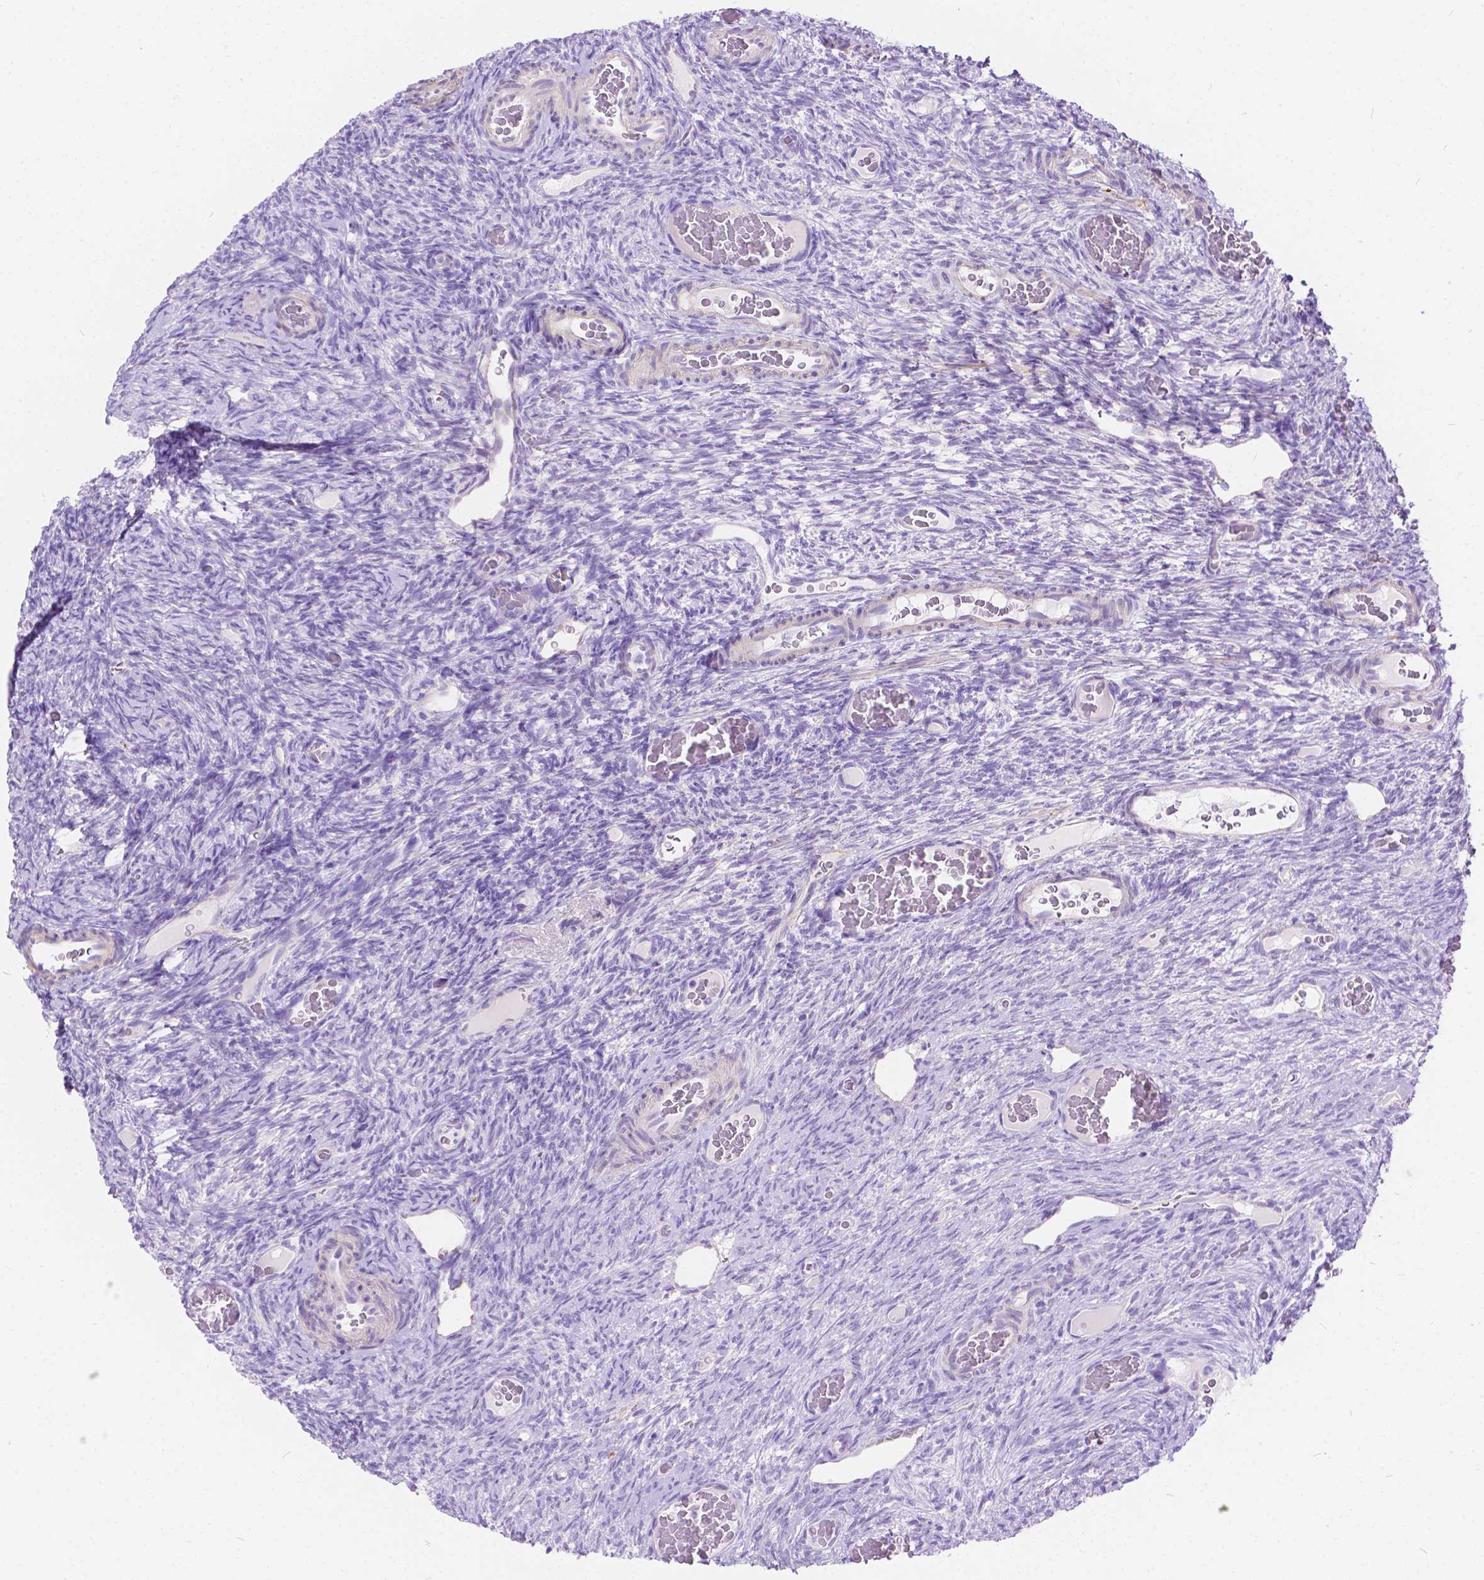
{"staining": {"intensity": "negative", "quantity": "none", "location": "none"}, "tissue": "ovary", "cell_type": "Ovarian stroma cells", "image_type": "normal", "snomed": [{"axis": "morphology", "description": "Normal tissue, NOS"}, {"axis": "topography", "description": "Ovary"}], "caption": "DAB immunohistochemical staining of unremarkable ovary displays no significant positivity in ovarian stroma cells.", "gene": "CHRM1", "patient": {"sex": "female", "age": 34}}